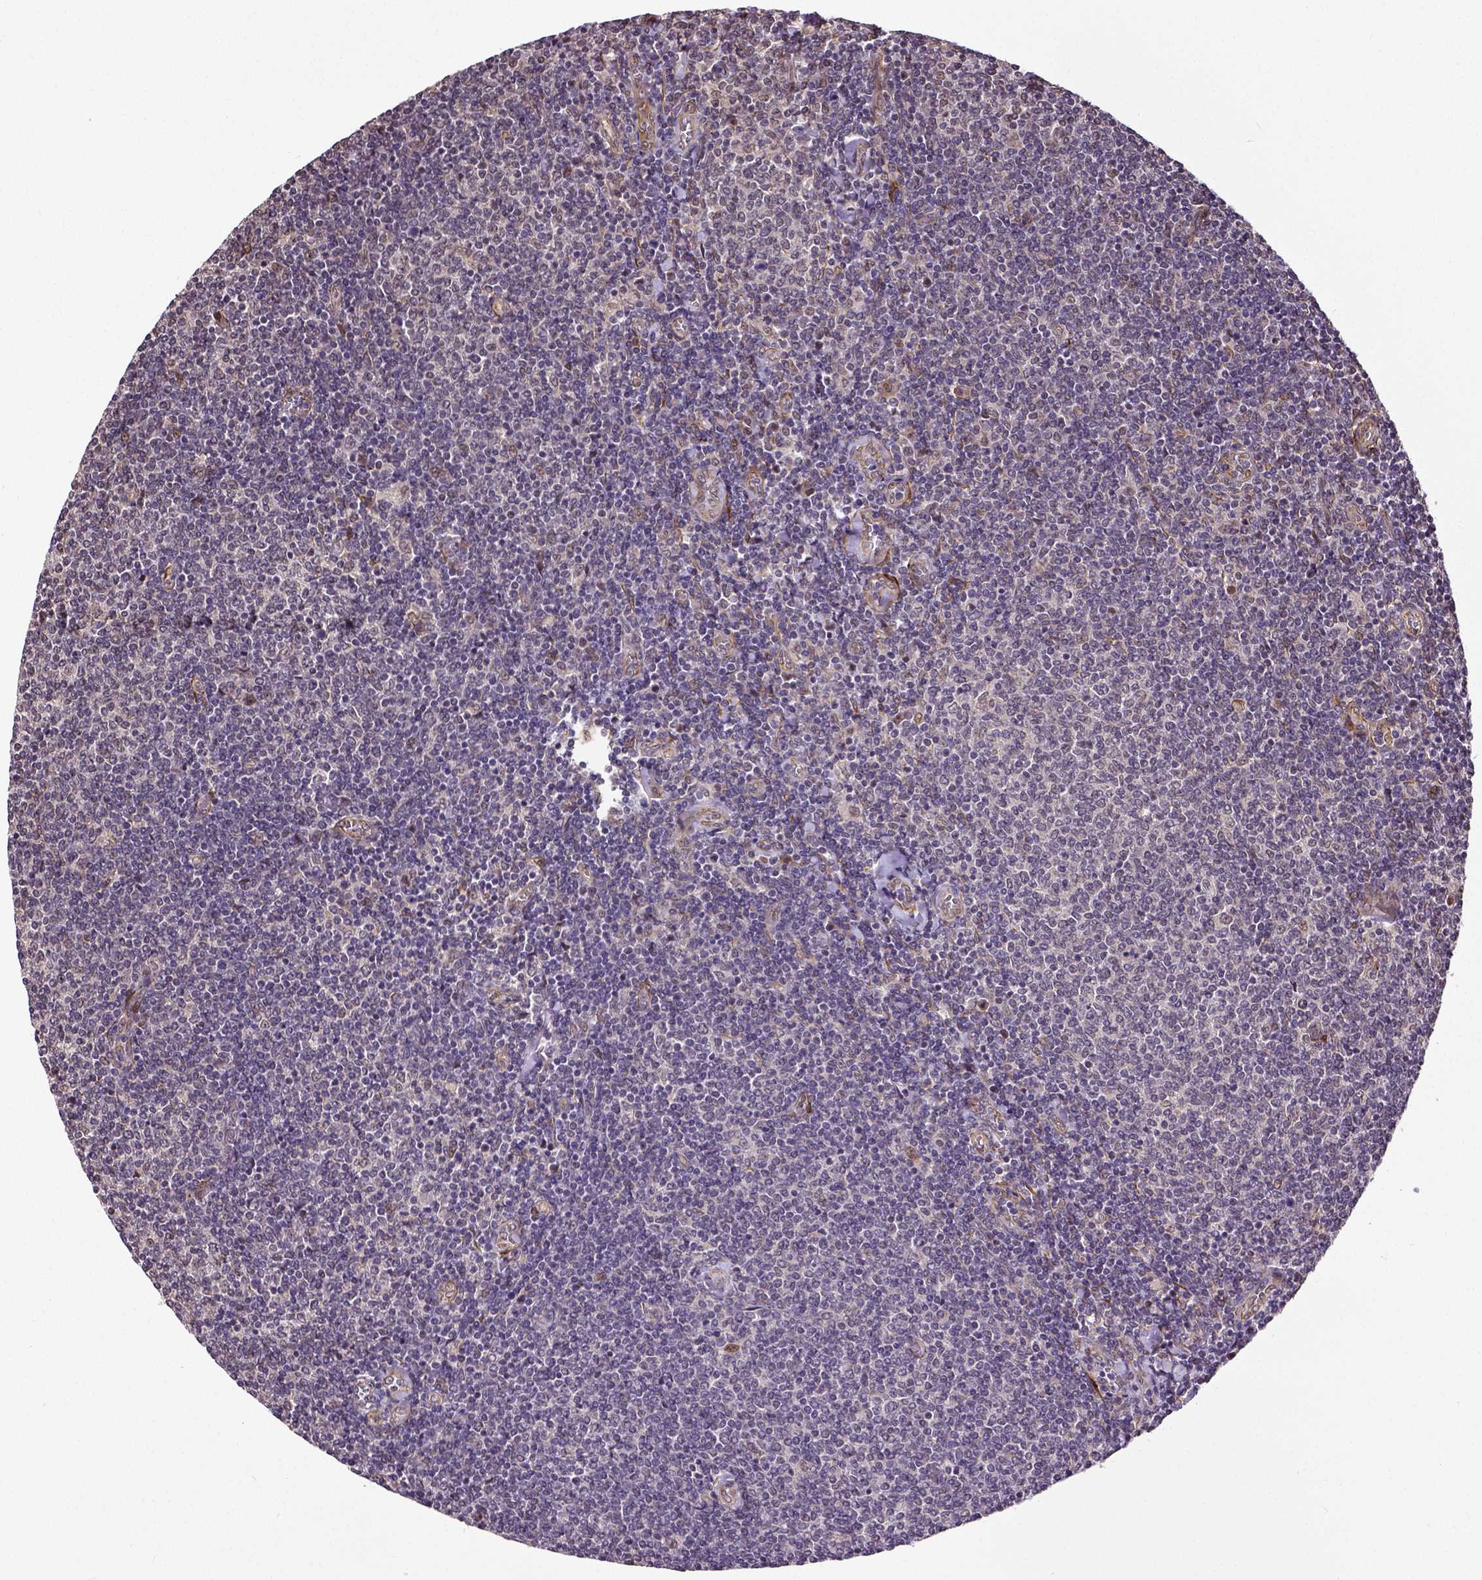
{"staining": {"intensity": "negative", "quantity": "none", "location": "none"}, "tissue": "lymphoma", "cell_type": "Tumor cells", "image_type": "cancer", "snomed": [{"axis": "morphology", "description": "Malignant lymphoma, non-Hodgkin's type, Low grade"}, {"axis": "topography", "description": "Lymph node"}], "caption": "Tumor cells show no significant protein staining in malignant lymphoma, non-Hodgkin's type (low-grade).", "gene": "DICER1", "patient": {"sex": "male", "age": 52}}